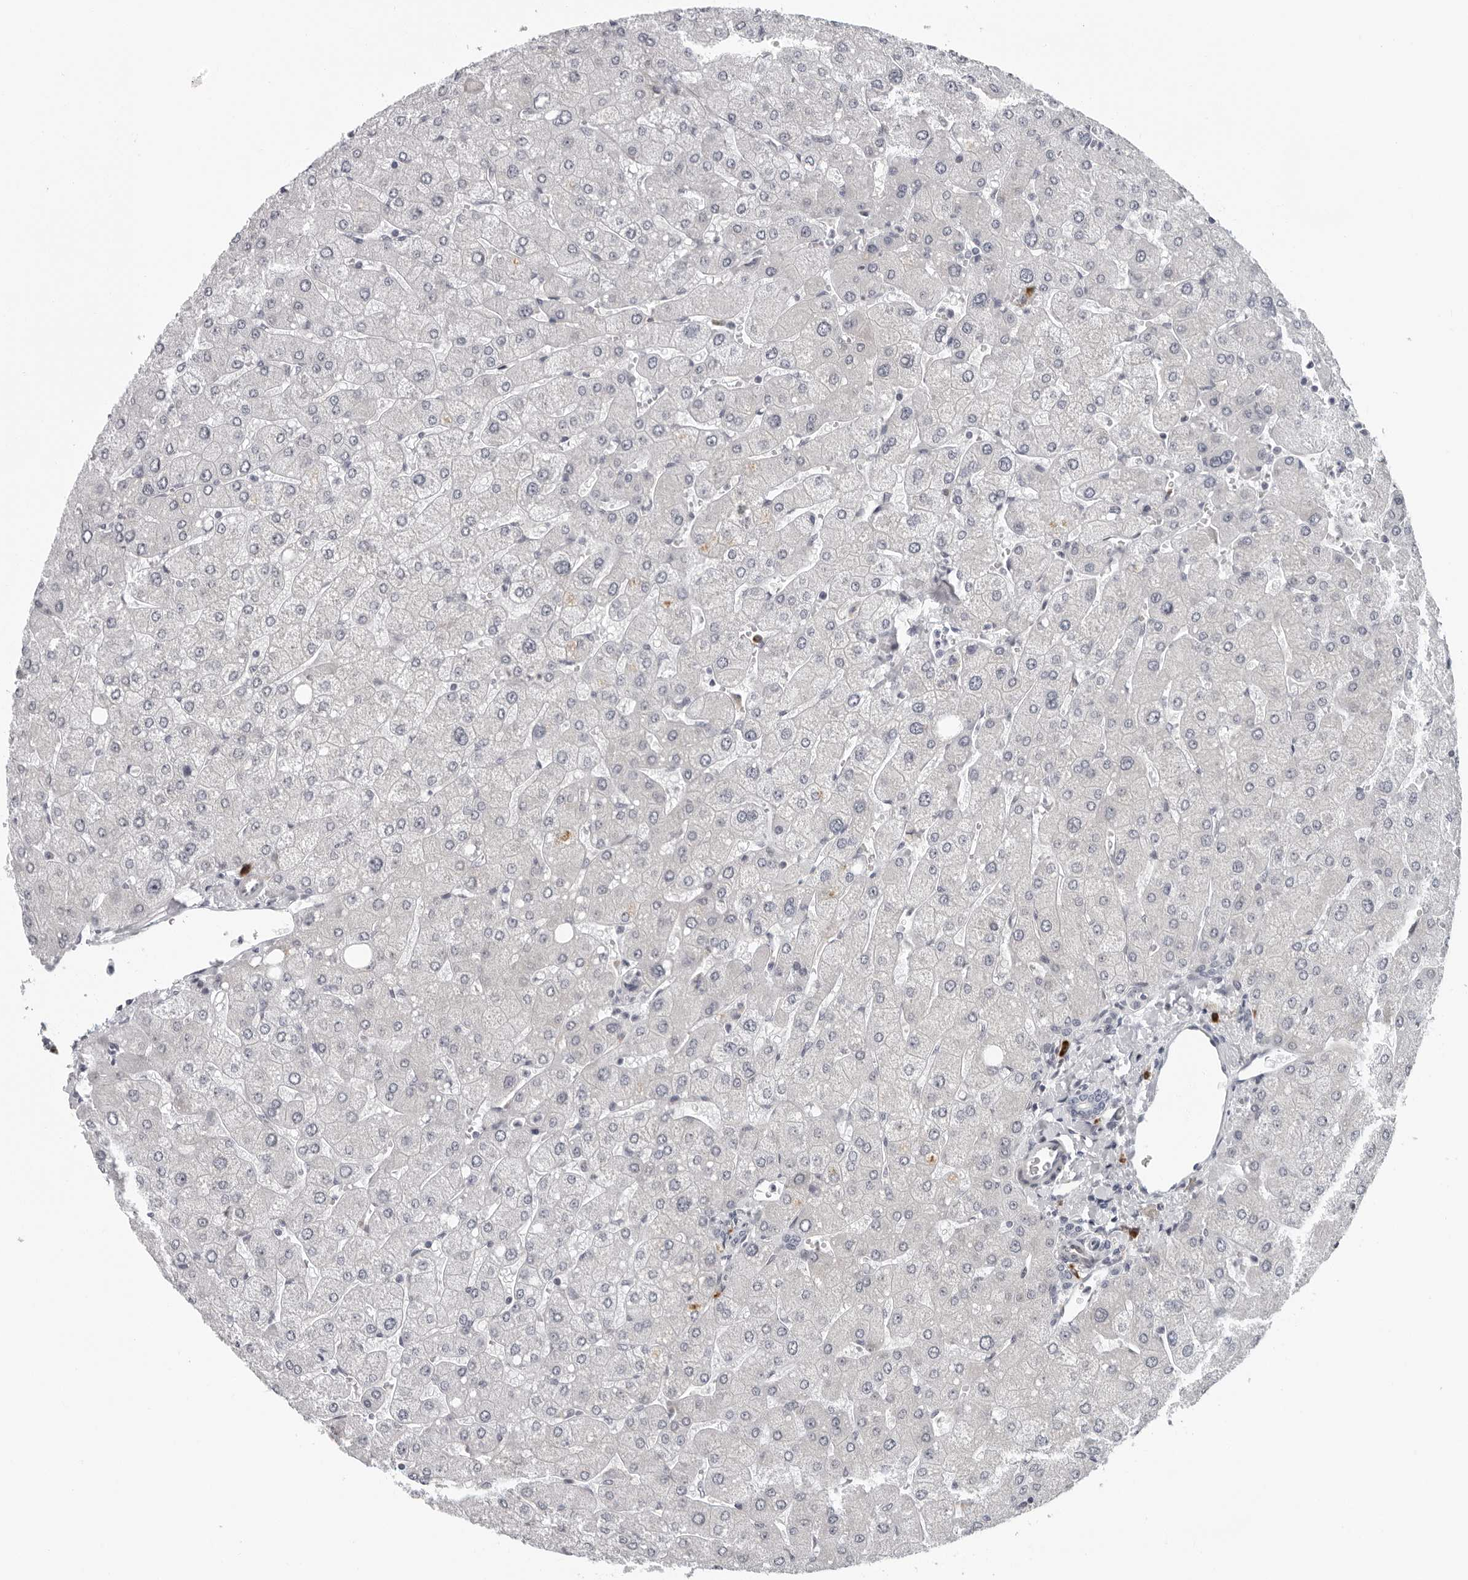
{"staining": {"intensity": "negative", "quantity": "none", "location": "none"}, "tissue": "liver", "cell_type": "Cholangiocytes", "image_type": "normal", "snomed": [{"axis": "morphology", "description": "Normal tissue, NOS"}, {"axis": "topography", "description": "Liver"}], "caption": "Cholangiocytes are negative for protein expression in unremarkable human liver.", "gene": "PIP4K2C", "patient": {"sex": "male", "age": 55}}